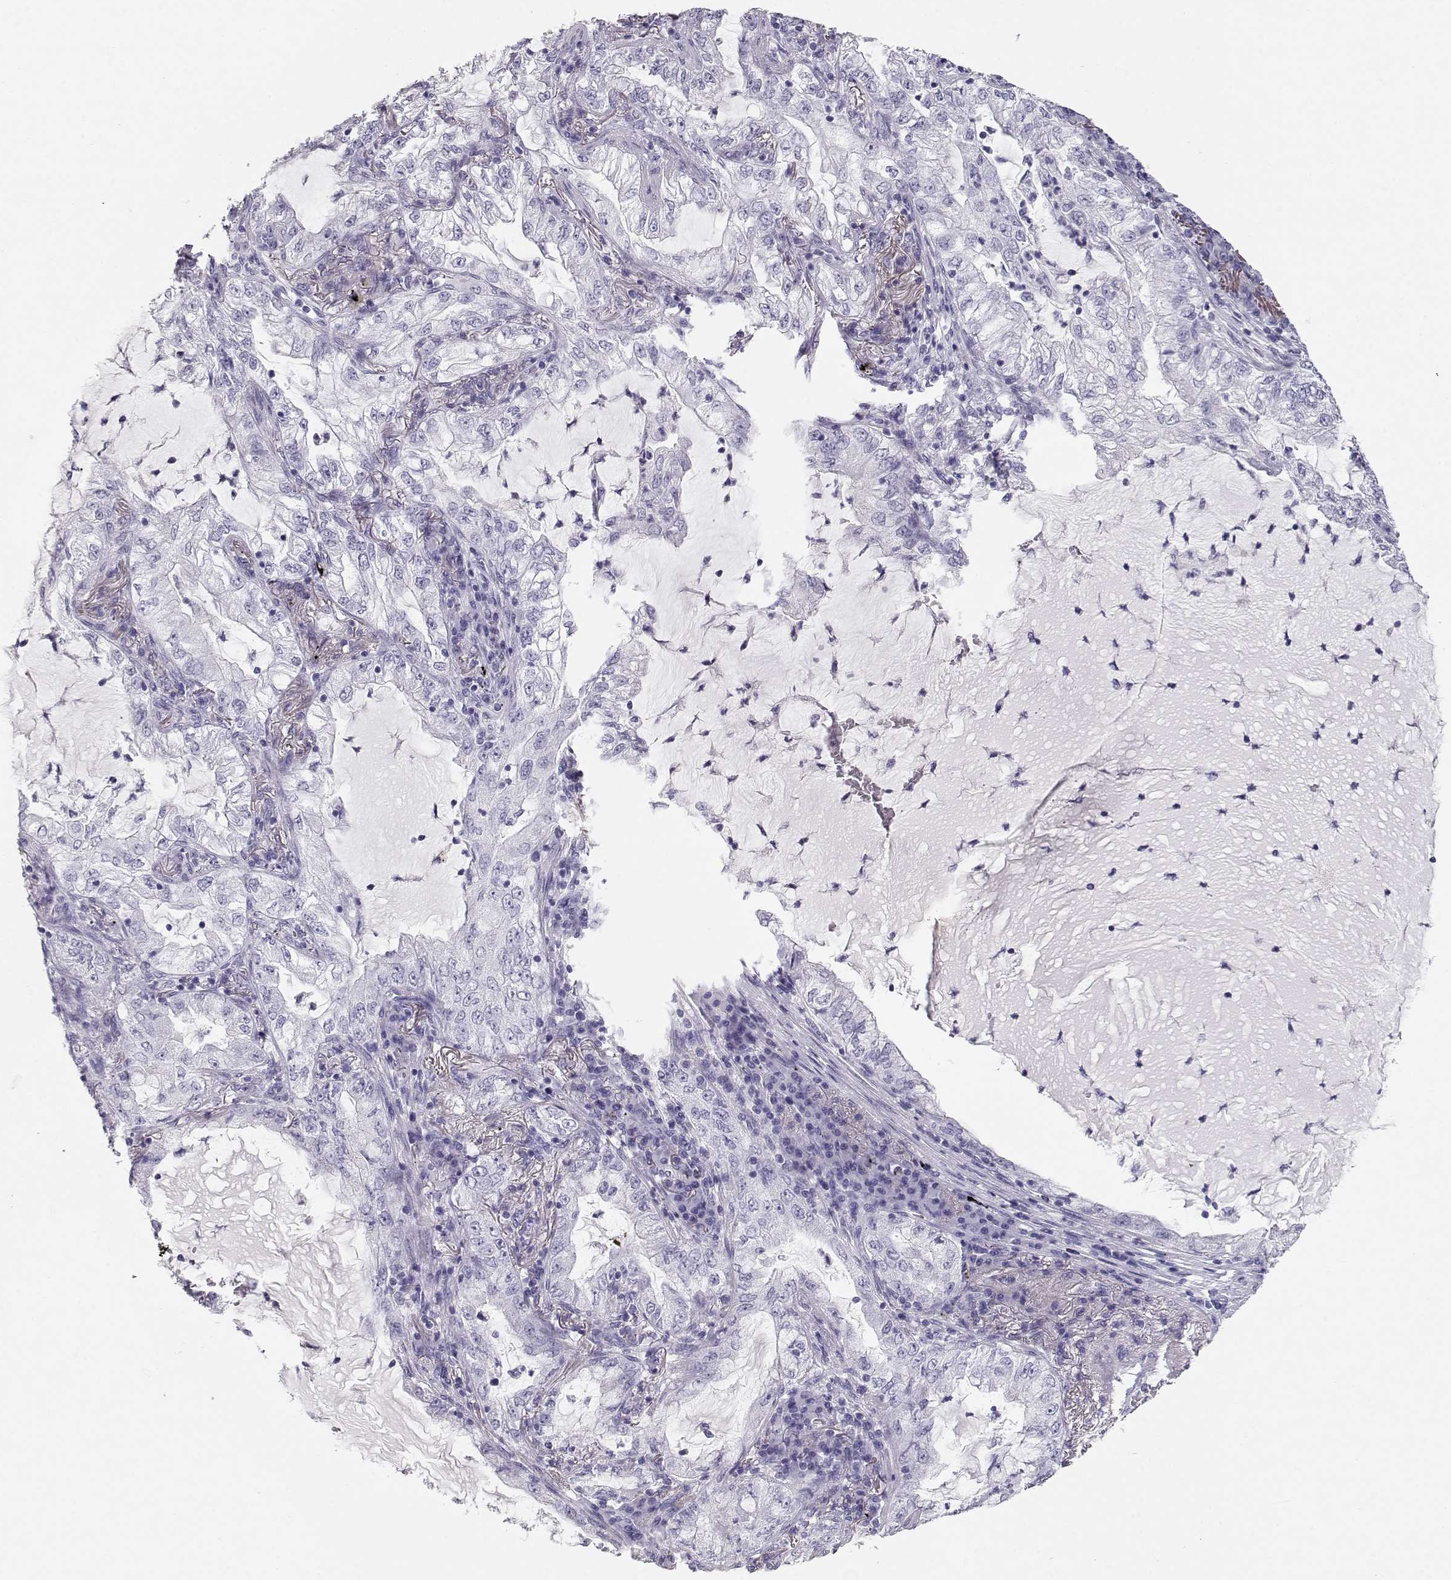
{"staining": {"intensity": "negative", "quantity": "none", "location": "none"}, "tissue": "lung cancer", "cell_type": "Tumor cells", "image_type": "cancer", "snomed": [{"axis": "morphology", "description": "Adenocarcinoma, NOS"}, {"axis": "topography", "description": "Lung"}], "caption": "This is an immunohistochemistry (IHC) micrograph of human adenocarcinoma (lung). There is no staining in tumor cells.", "gene": "MAGEC1", "patient": {"sex": "female", "age": 73}}